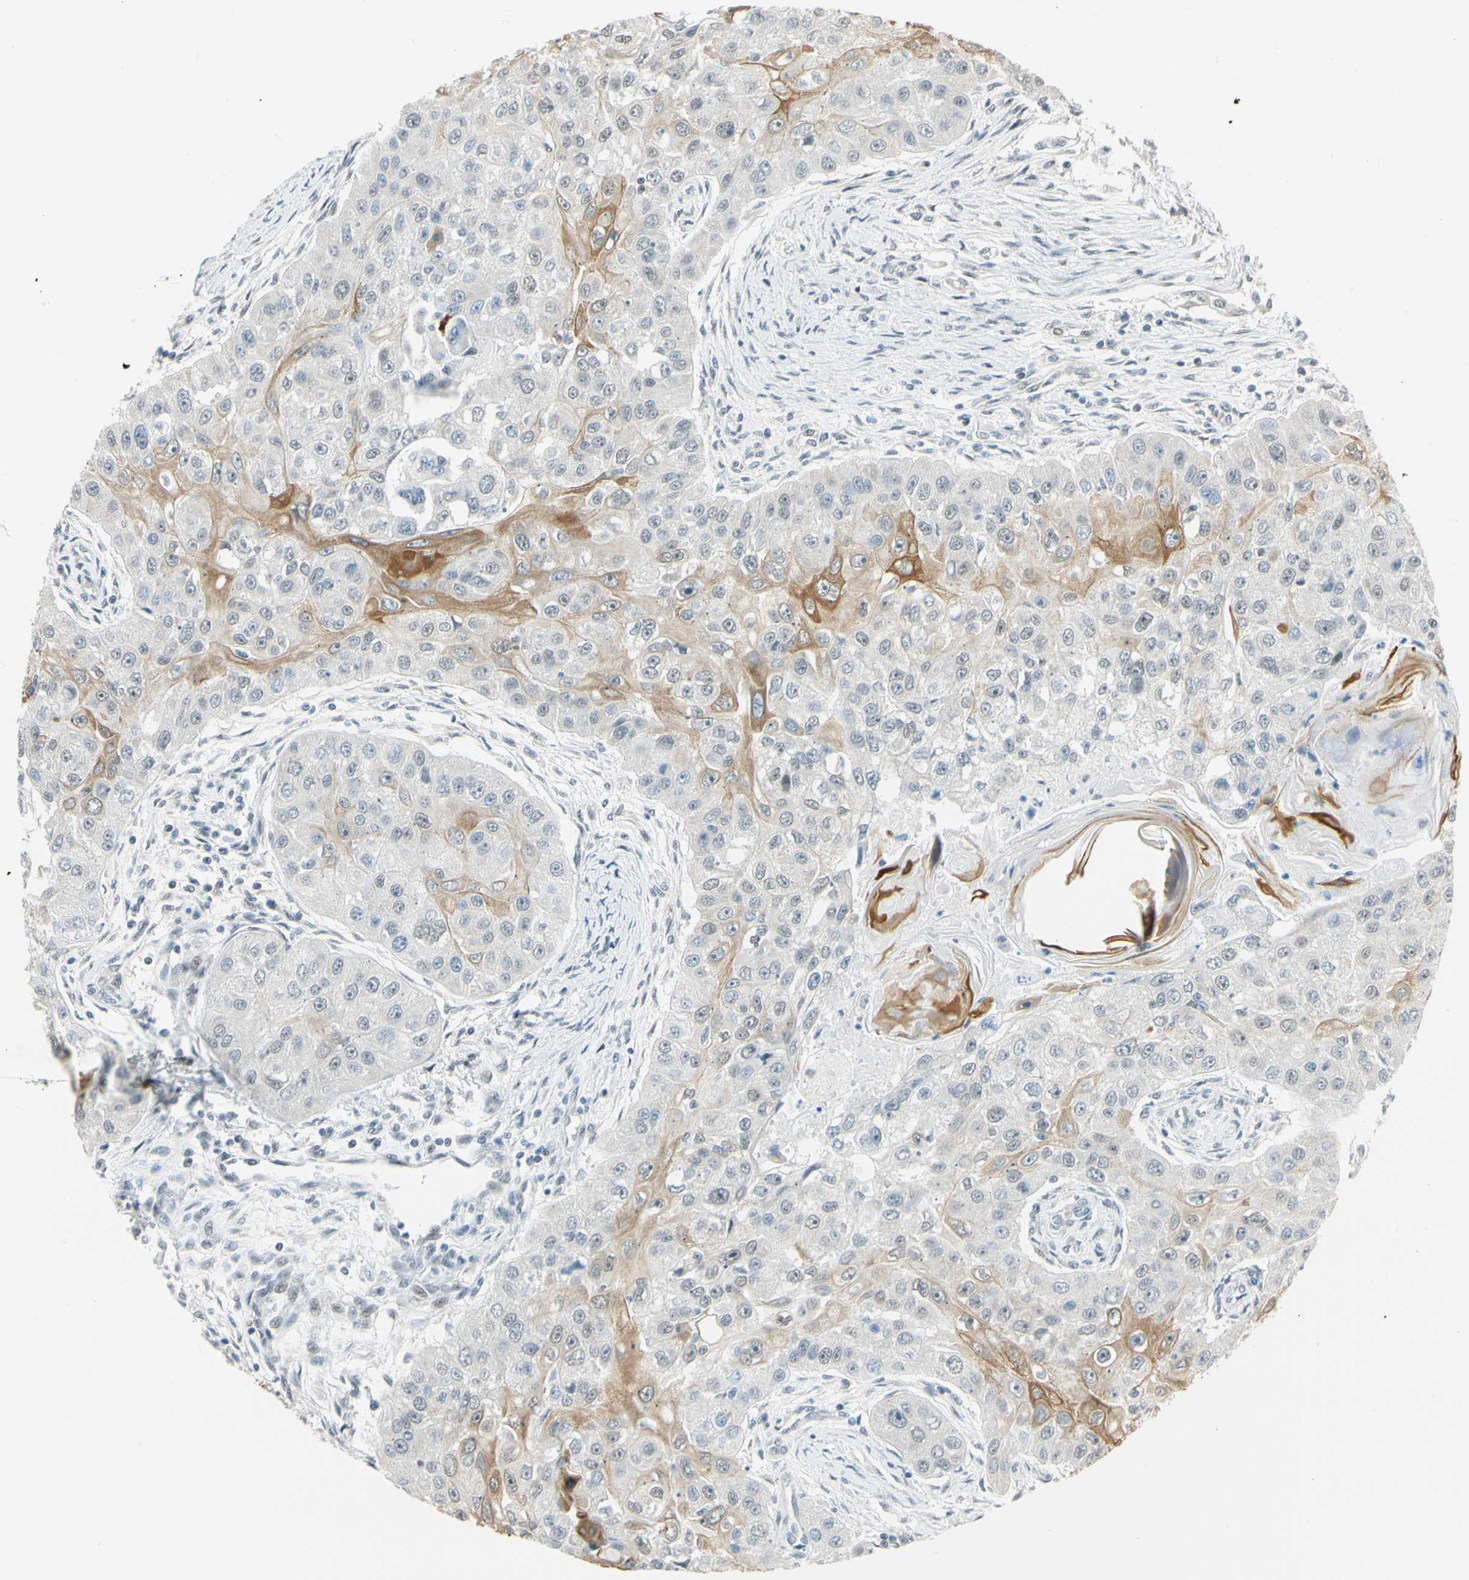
{"staining": {"intensity": "moderate", "quantity": "<25%", "location": "cytoplasmic/membranous"}, "tissue": "head and neck cancer", "cell_type": "Tumor cells", "image_type": "cancer", "snomed": [{"axis": "morphology", "description": "Normal tissue, NOS"}, {"axis": "morphology", "description": "Squamous cell carcinoma, NOS"}, {"axis": "topography", "description": "Skeletal muscle"}, {"axis": "topography", "description": "Head-Neck"}], "caption": "Tumor cells display low levels of moderate cytoplasmic/membranous positivity in approximately <25% of cells in squamous cell carcinoma (head and neck).", "gene": "NELFE", "patient": {"sex": "male", "age": 51}}